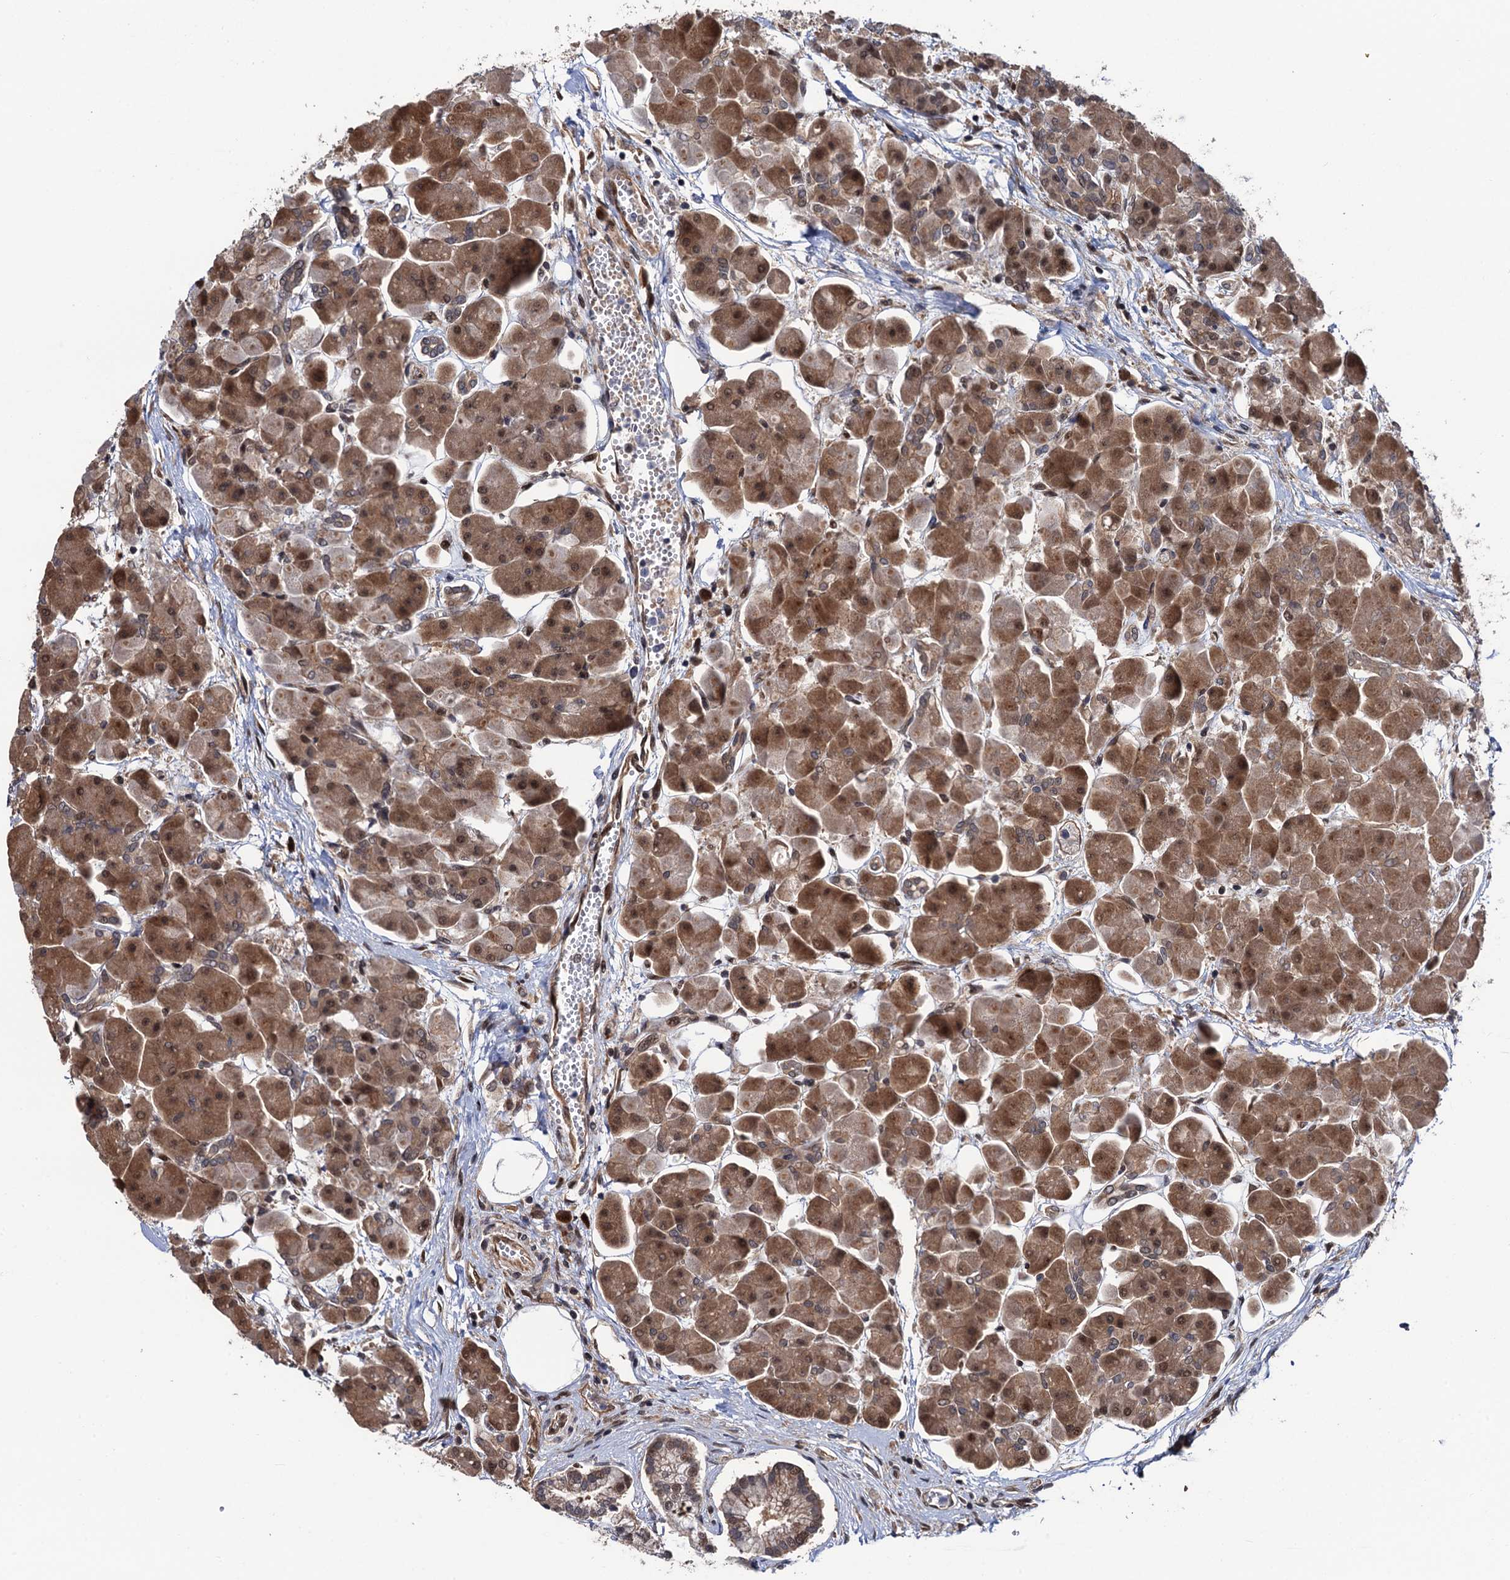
{"staining": {"intensity": "moderate", "quantity": ">75%", "location": "cytoplasmic/membranous,nuclear"}, "tissue": "pancreas", "cell_type": "Exocrine glandular cells", "image_type": "normal", "snomed": [{"axis": "morphology", "description": "Normal tissue, NOS"}, {"axis": "topography", "description": "Pancreas"}], "caption": "Benign pancreas displays moderate cytoplasmic/membranous,nuclear staining in about >75% of exocrine glandular cells (DAB IHC with brightfield microscopy, high magnification)..", "gene": "CDC23", "patient": {"sex": "male", "age": 66}}